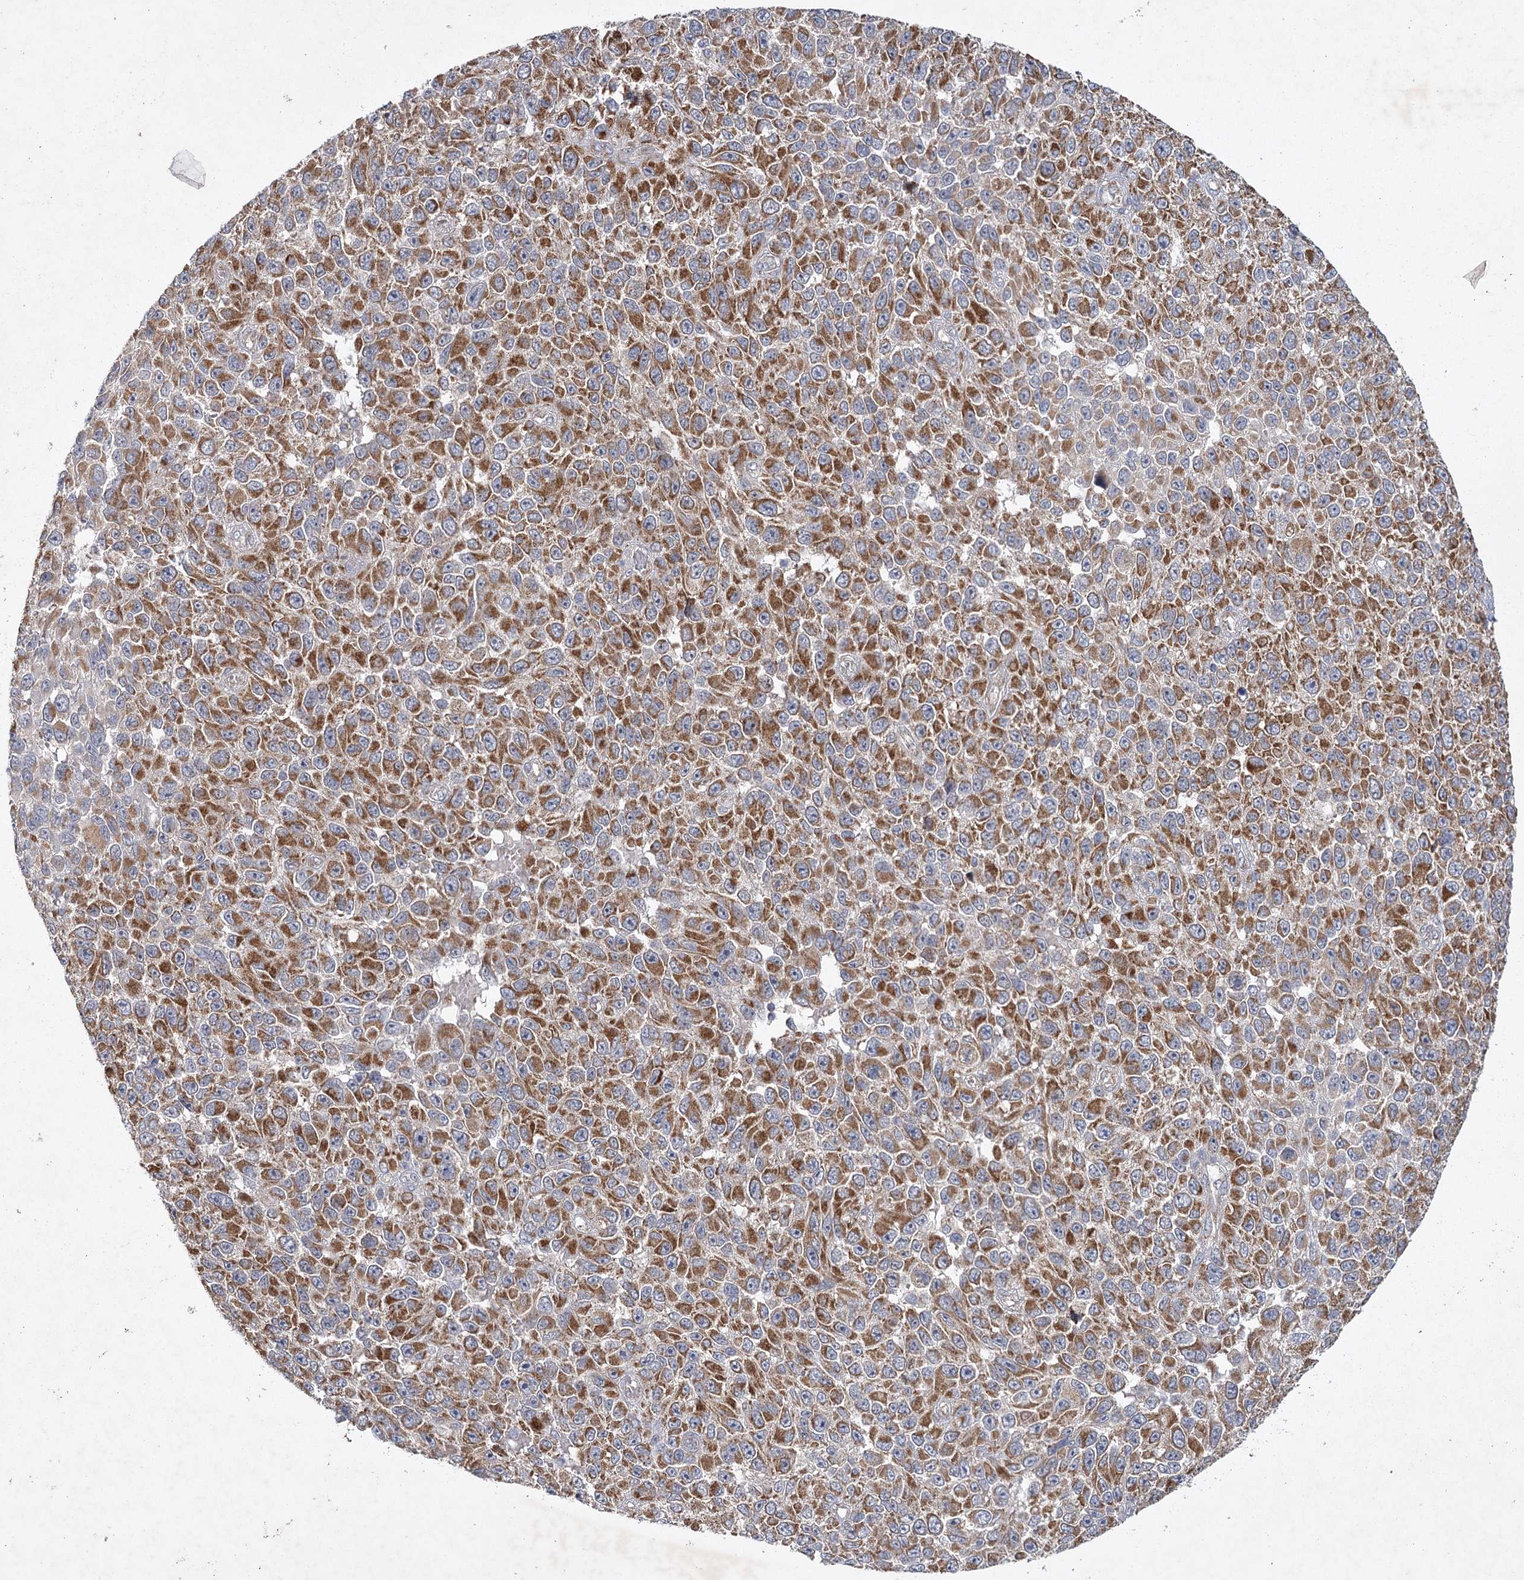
{"staining": {"intensity": "strong", "quantity": ">75%", "location": "cytoplasmic/membranous"}, "tissue": "melanoma", "cell_type": "Tumor cells", "image_type": "cancer", "snomed": [{"axis": "morphology", "description": "Malignant melanoma, NOS"}, {"axis": "topography", "description": "Skin"}], "caption": "The histopathology image exhibits staining of malignant melanoma, revealing strong cytoplasmic/membranous protein staining (brown color) within tumor cells. Using DAB (brown) and hematoxylin (blue) stains, captured at high magnification using brightfield microscopy.", "gene": "MRPL44", "patient": {"sex": "female", "age": 96}}